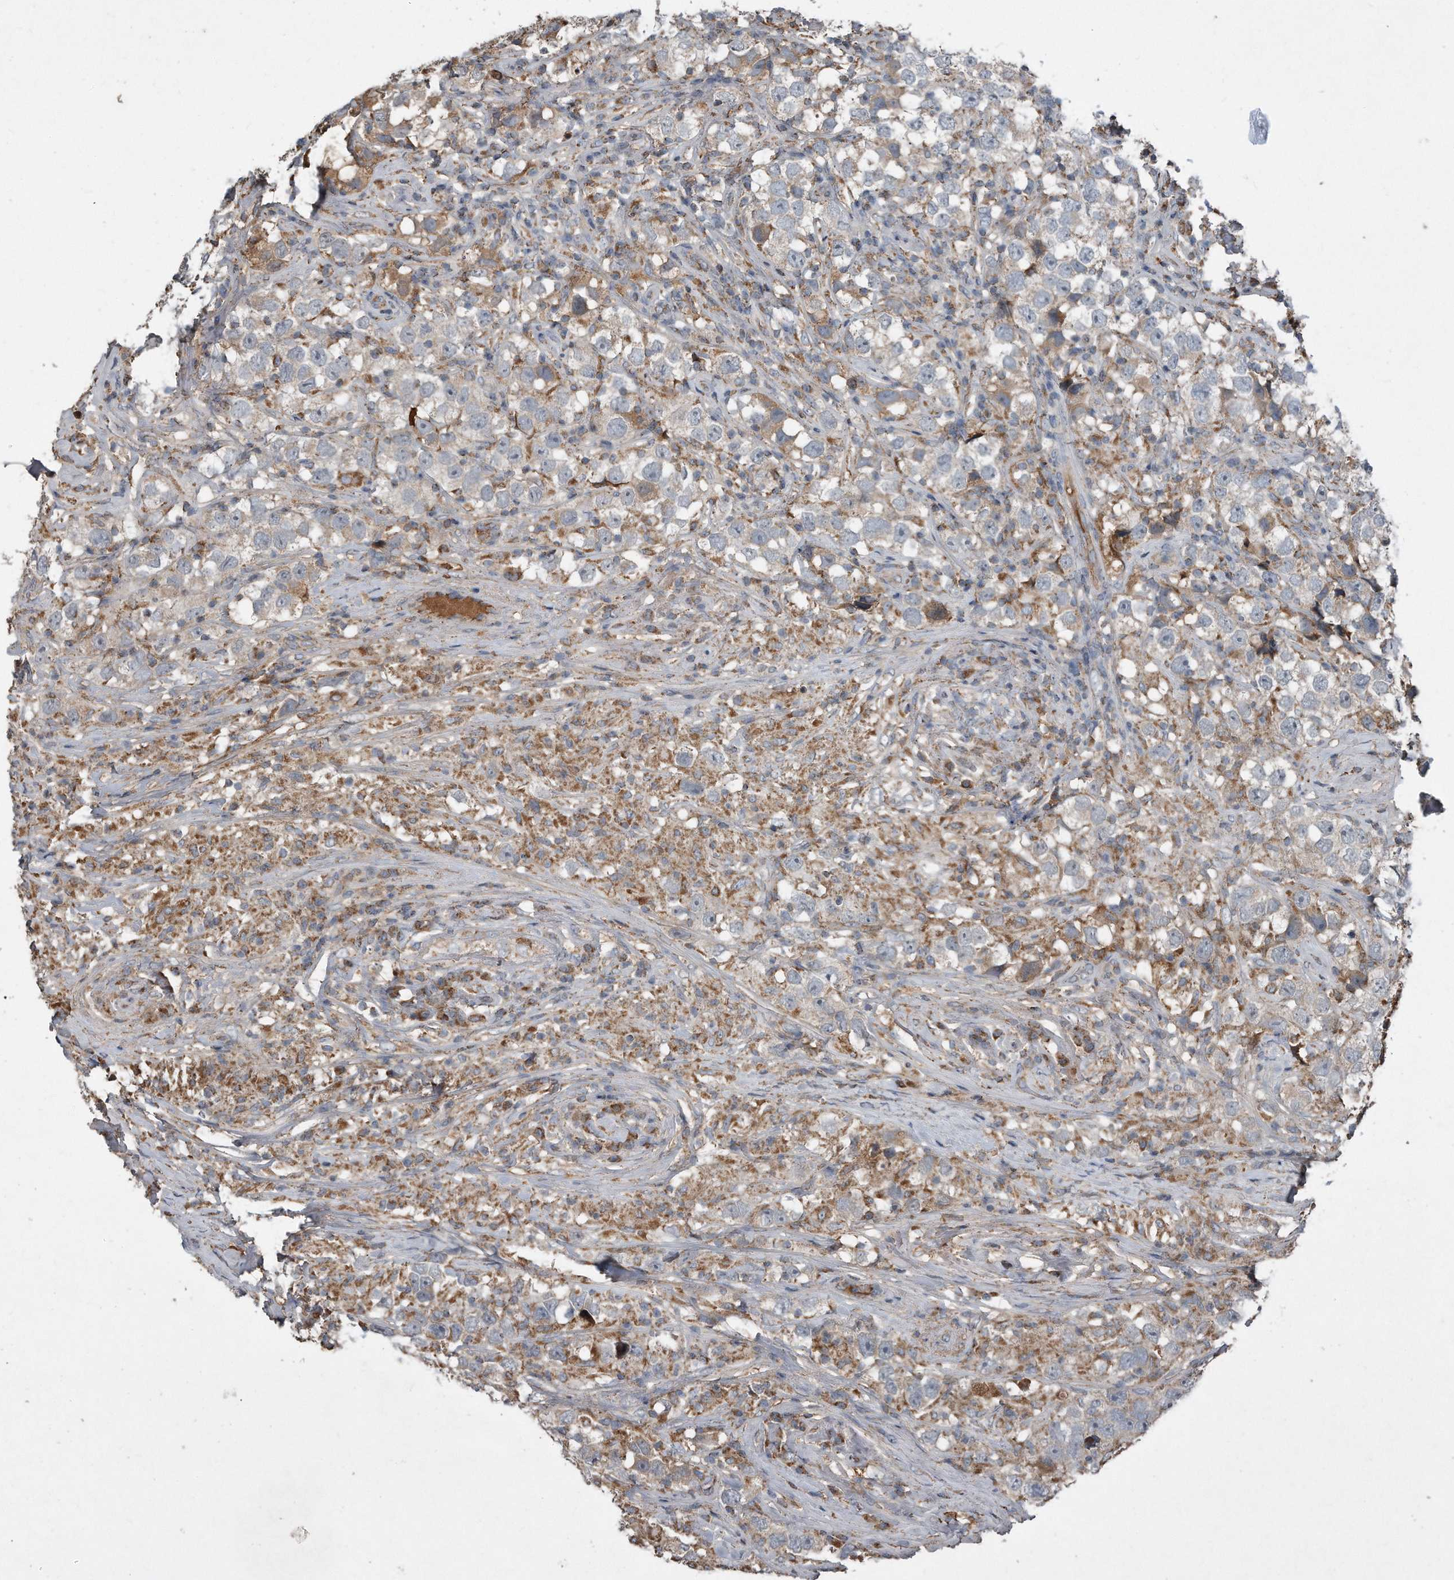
{"staining": {"intensity": "negative", "quantity": "none", "location": "none"}, "tissue": "testis cancer", "cell_type": "Tumor cells", "image_type": "cancer", "snomed": [{"axis": "morphology", "description": "Seminoma, NOS"}, {"axis": "topography", "description": "Testis"}], "caption": "High power microscopy histopathology image of an IHC image of seminoma (testis), revealing no significant expression in tumor cells.", "gene": "SDHA", "patient": {"sex": "male", "age": 49}}